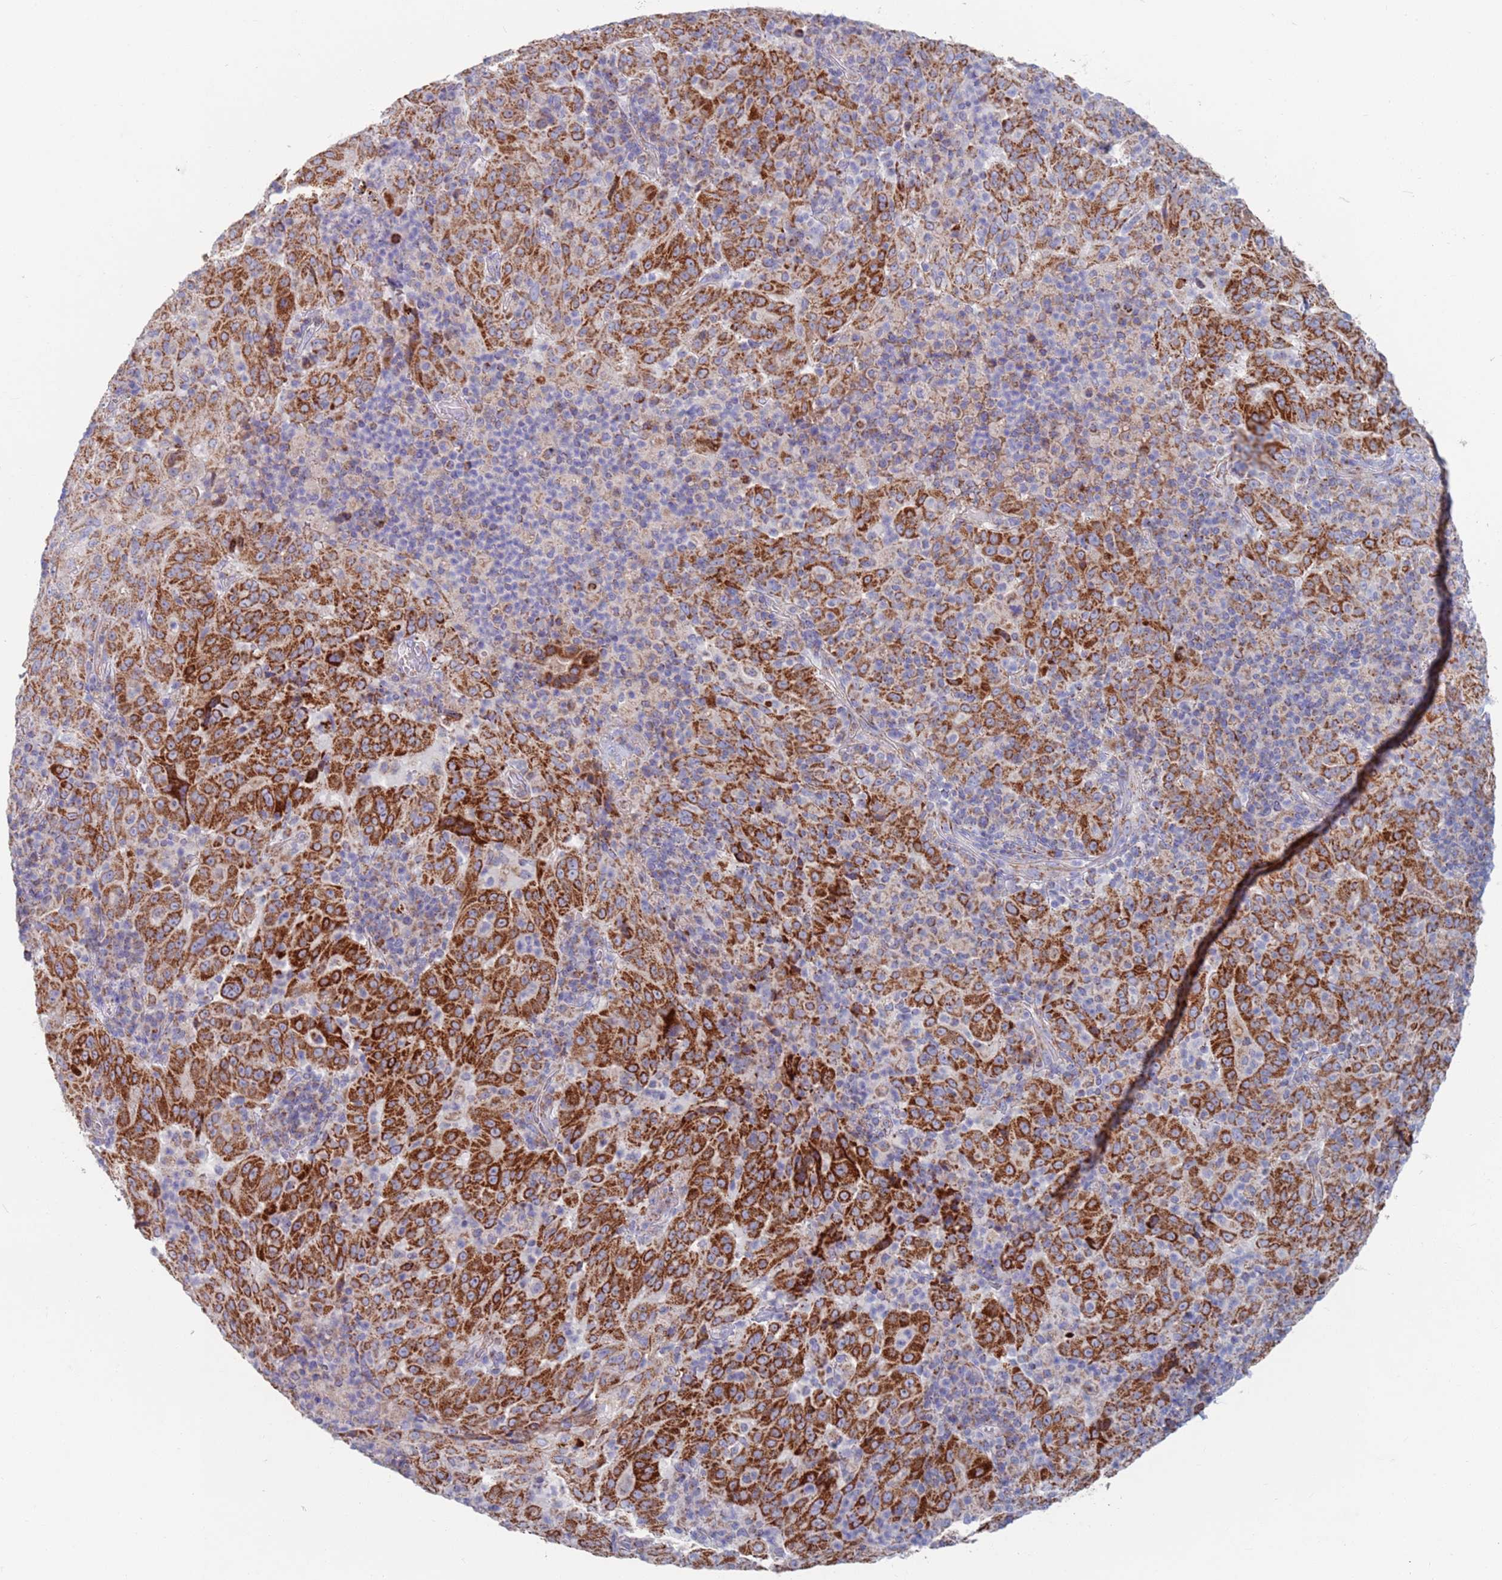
{"staining": {"intensity": "strong", "quantity": ">75%", "location": "cytoplasmic/membranous"}, "tissue": "pancreatic cancer", "cell_type": "Tumor cells", "image_type": "cancer", "snomed": [{"axis": "morphology", "description": "Adenocarcinoma, NOS"}, {"axis": "topography", "description": "Pancreas"}], "caption": "This histopathology image shows IHC staining of human adenocarcinoma (pancreatic), with high strong cytoplasmic/membranous staining in about >75% of tumor cells.", "gene": "MRPL22", "patient": {"sex": "male", "age": 63}}